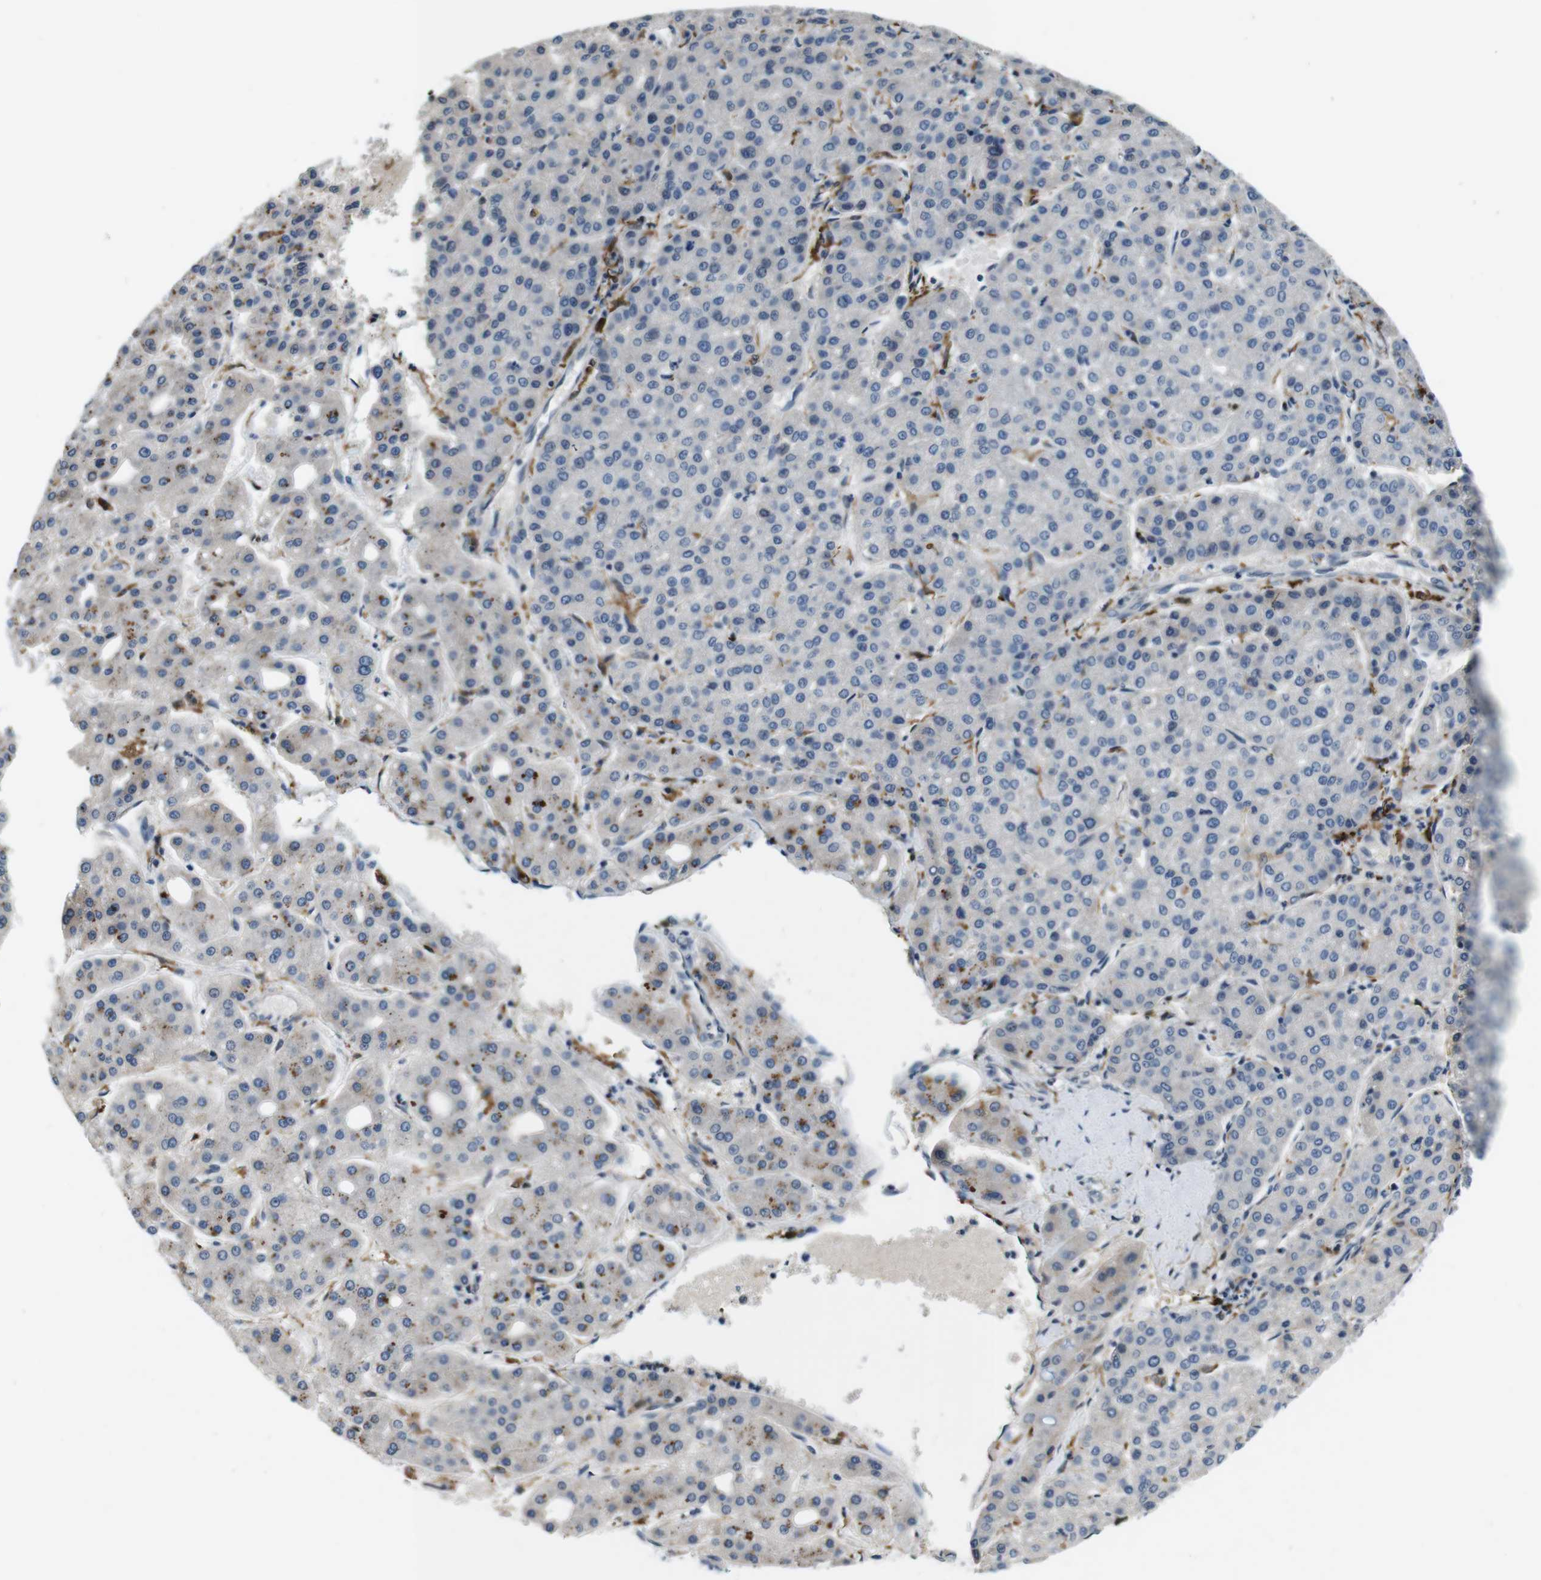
{"staining": {"intensity": "weak", "quantity": "<25%", "location": "cytoplasmic/membranous"}, "tissue": "liver cancer", "cell_type": "Tumor cells", "image_type": "cancer", "snomed": [{"axis": "morphology", "description": "Carcinoma, Hepatocellular, NOS"}, {"axis": "topography", "description": "Liver"}], "caption": "Immunohistochemical staining of human liver cancer demonstrates no significant staining in tumor cells.", "gene": "CD163L1", "patient": {"sex": "male", "age": 65}}